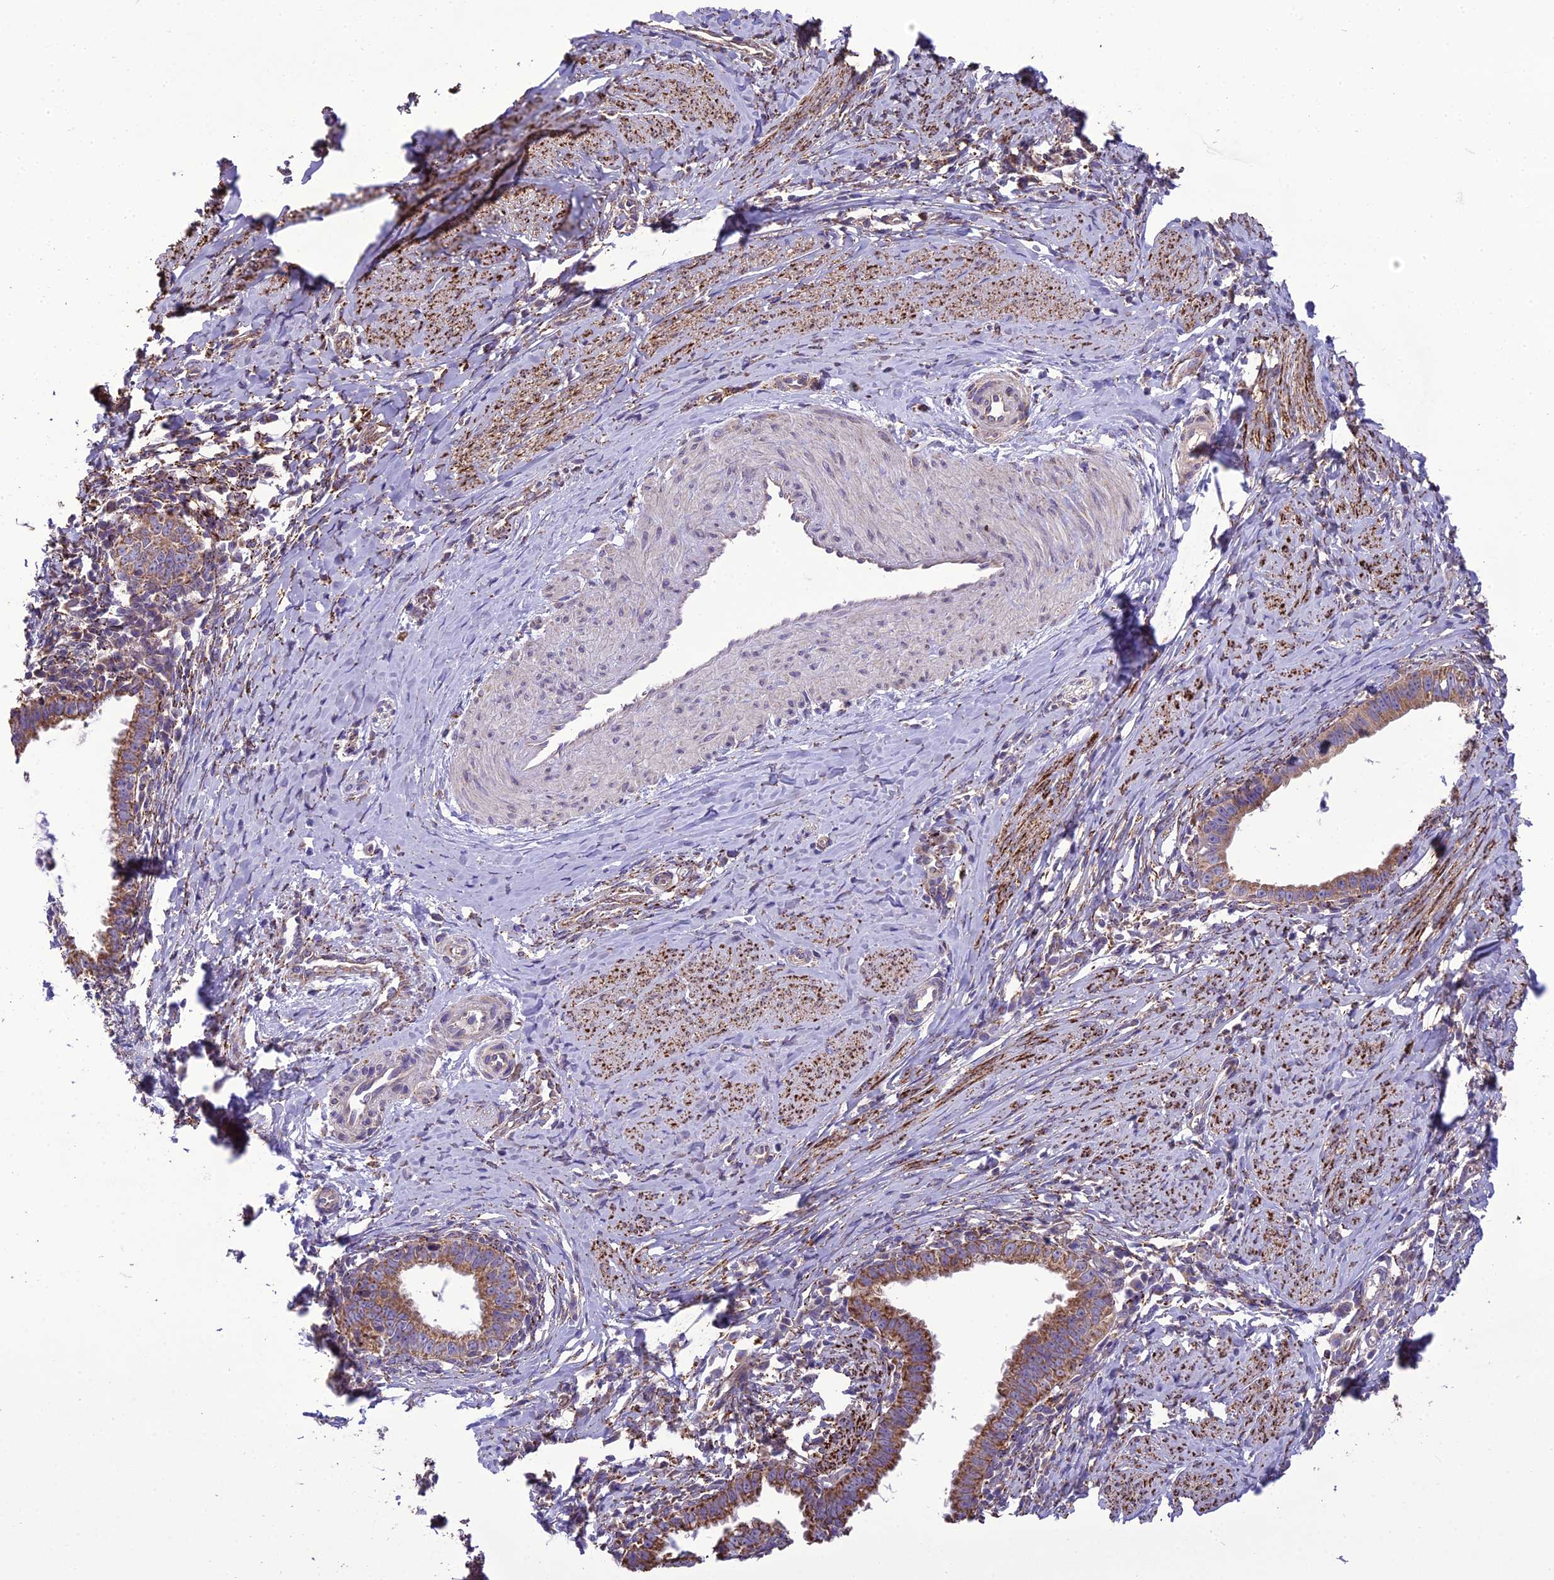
{"staining": {"intensity": "moderate", "quantity": ">75%", "location": "cytoplasmic/membranous"}, "tissue": "cervical cancer", "cell_type": "Tumor cells", "image_type": "cancer", "snomed": [{"axis": "morphology", "description": "Adenocarcinoma, NOS"}, {"axis": "topography", "description": "Cervix"}], "caption": "Cervical cancer tissue demonstrates moderate cytoplasmic/membranous positivity in about >75% of tumor cells", "gene": "TBC1D24", "patient": {"sex": "female", "age": 36}}